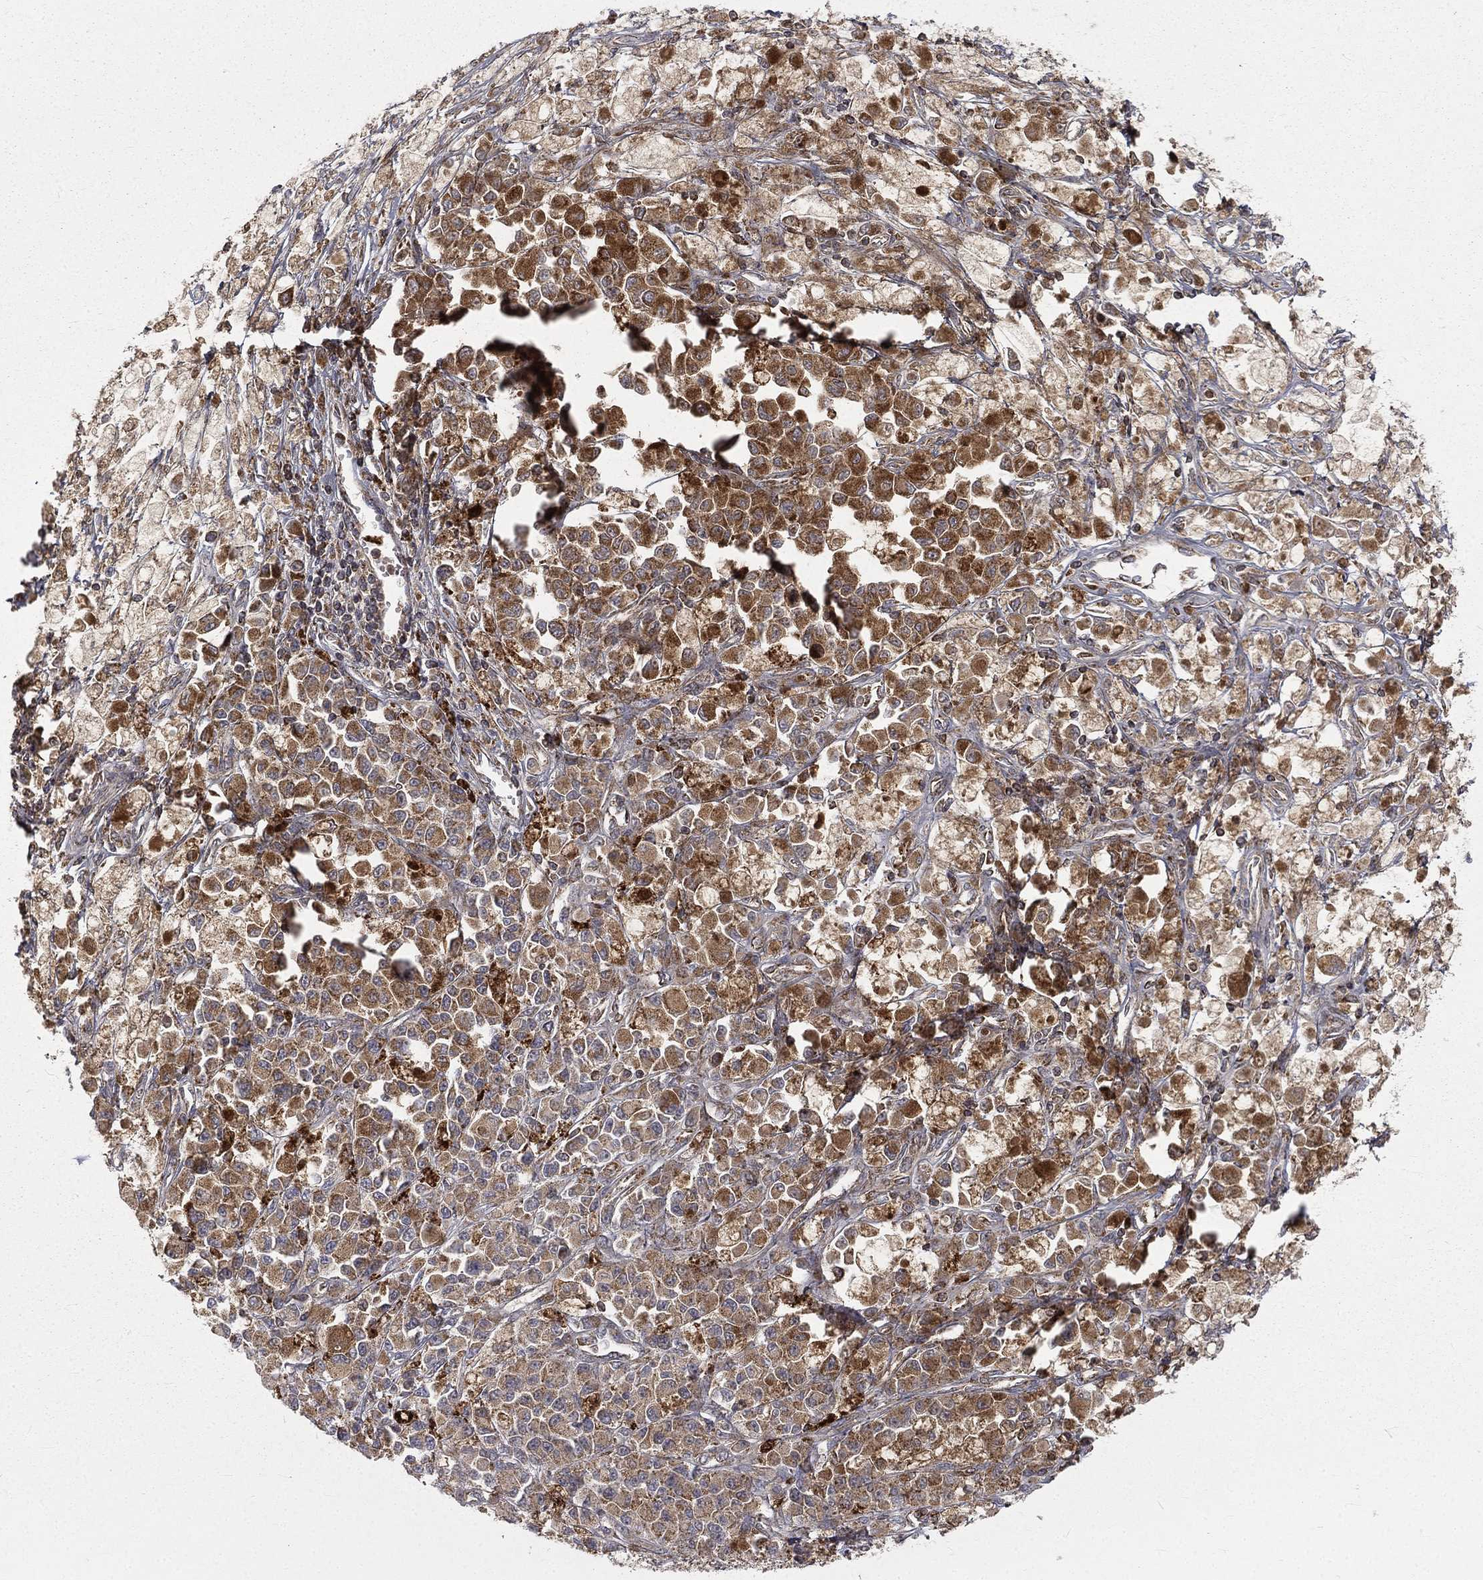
{"staining": {"intensity": "strong", "quantity": "25%-75%", "location": "cytoplasmic/membranous"}, "tissue": "melanoma", "cell_type": "Tumor cells", "image_type": "cancer", "snomed": [{"axis": "morphology", "description": "Malignant melanoma, NOS"}, {"axis": "topography", "description": "Skin"}], "caption": "Protein staining of melanoma tissue reveals strong cytoplasmic/membranous expression in approximately 25%-75% of tumor cells.", "gene": "RIN3", "patient": {"sex": "female", "age": 58}}